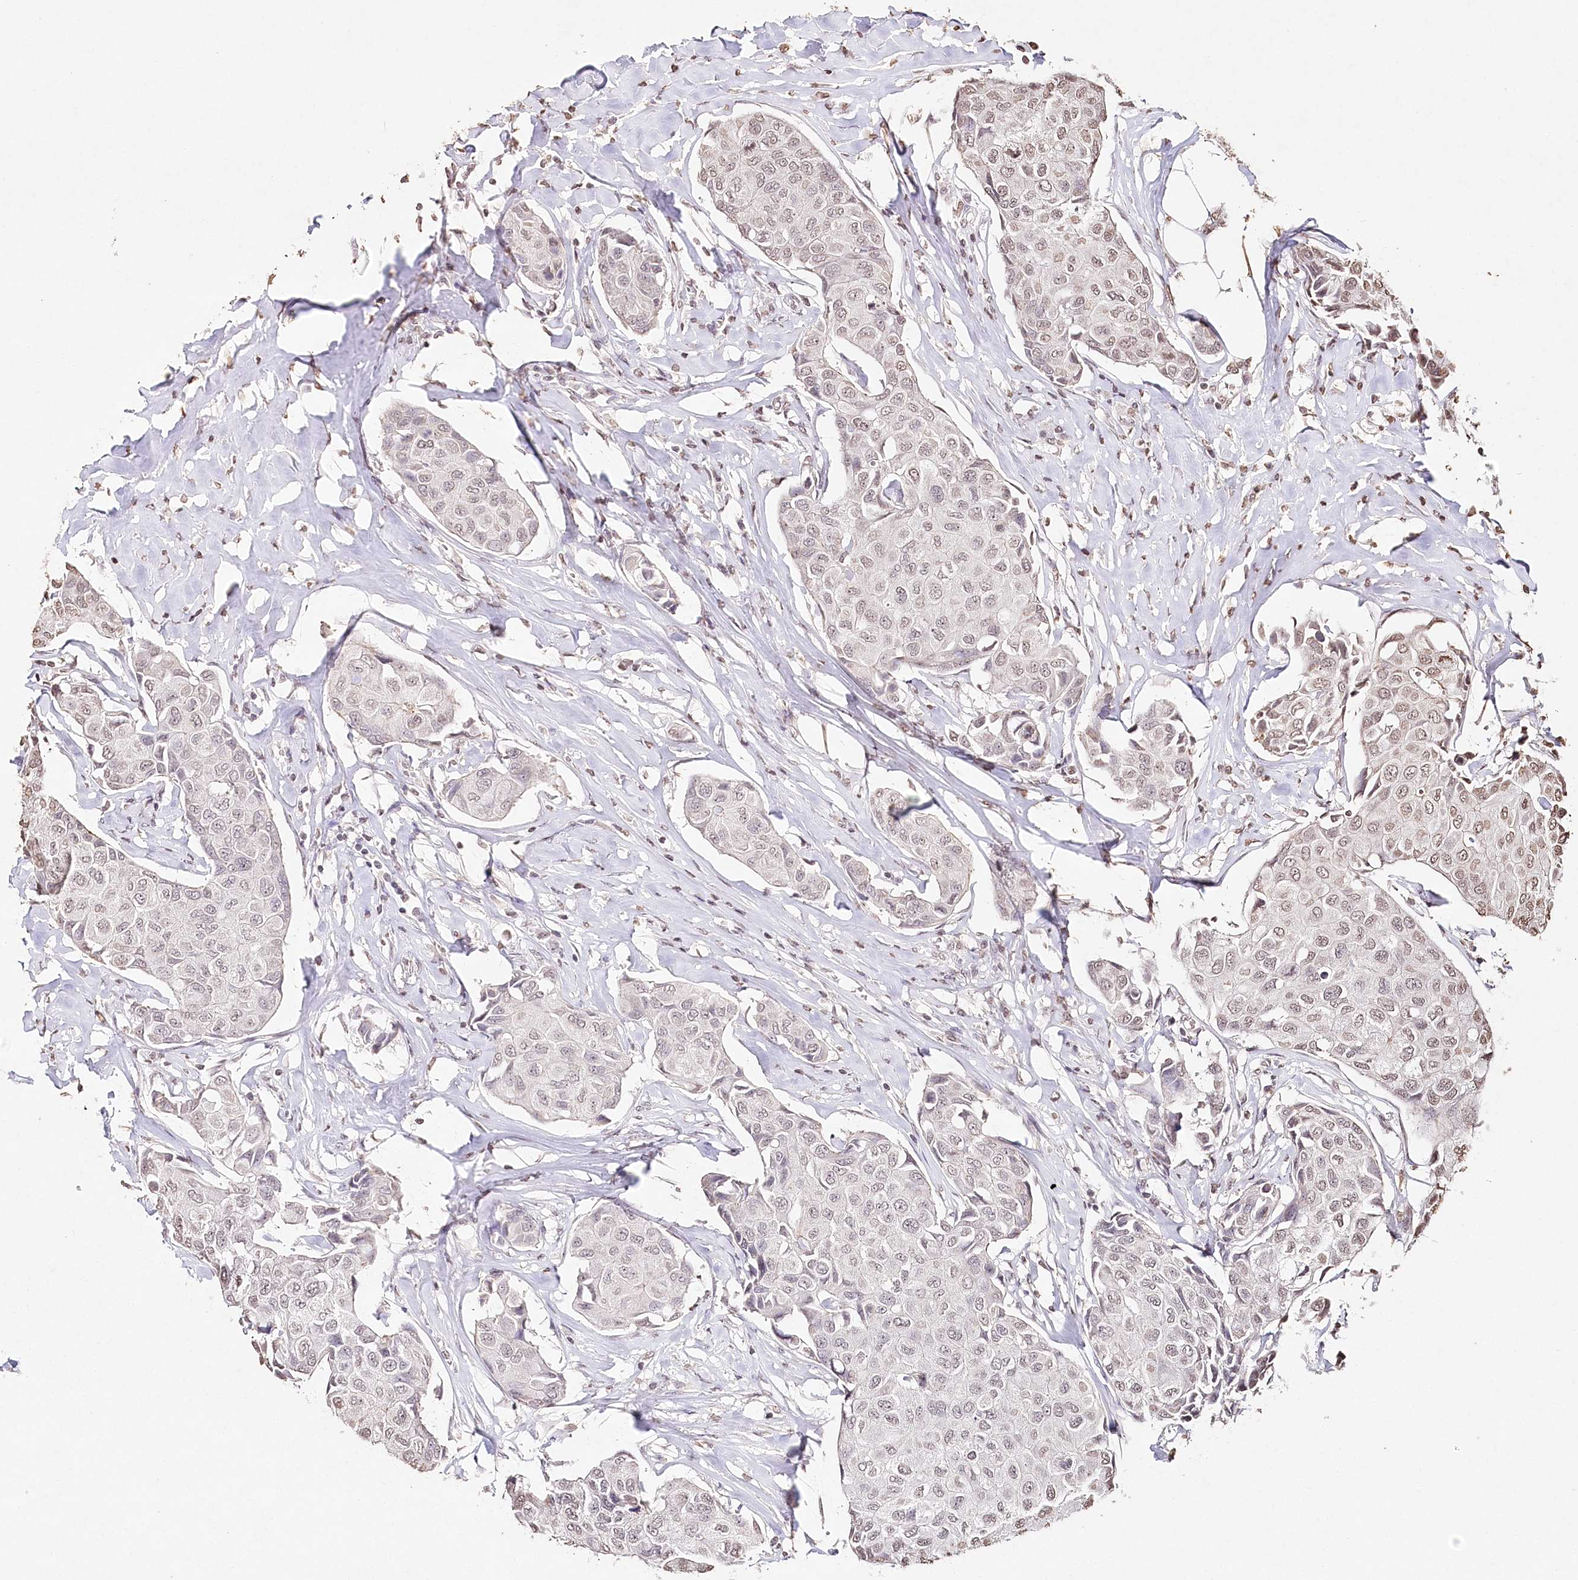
{"staining": {"intensity": "moderate", "quantity": ">75%", "location": "nuclear"}, "tissue": "breast cancer", "cell_type": "Tumor cells", "image_type": "cancer", "snomed": [{"axis": "morphology", "description": "Duct carcinoma"}, {"axis": "topography", "description": "Breast"}], "caption": "Immunohistochemistry staining of infiltrating ductal carcinoma (breast), which shows medium levels of moderate nuclear staining in approximately >75% of tumor cells indicating moderate nuclear protein staining. The staining was performed using DAB (brown) for protein detection and nuclei were counterstained in hematoxylin (blue).", "gene": "DMXL1", "patient": {"sex": "female", "age": 80}}